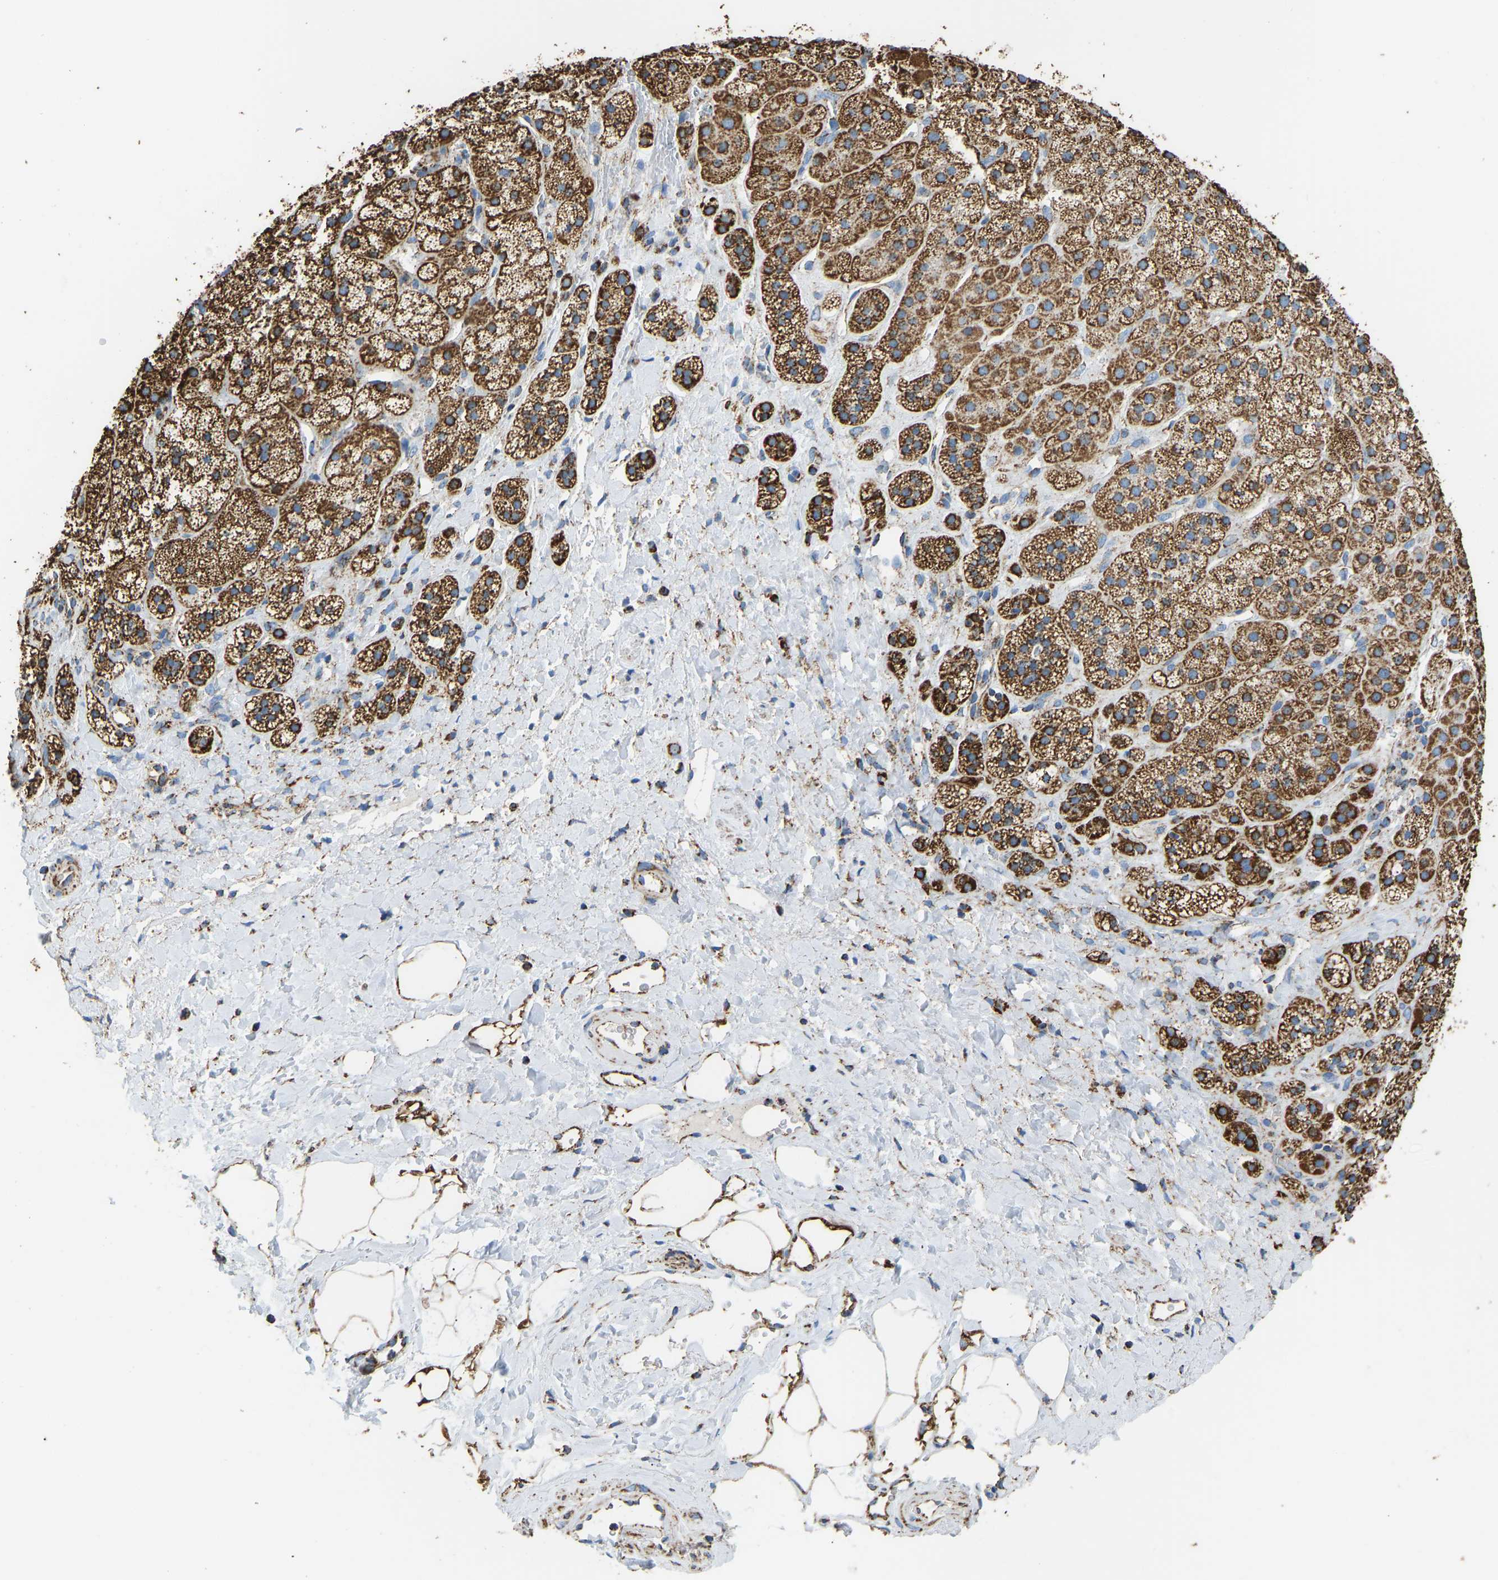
{"staining": {"intensity": "moderate", "quantity": ">75%", "location": "cytoplasmic/membranous"}, "tissue": "adrenal gland", "cell_type": "Glandular cells", "image_type": "normal", "snomed": [{"axis": "morphology", "description": "Normal tissue, NOS"}, {"axis": "topography", "description": "Adrenal gland"}], "caption": "Immunohistochemical staining of unremarkable human adrenal gland shows >75% levels of moderate cytoplasmic/membranous protein positivity in about >75% of glandular cells.", "gene": "IRX6", "patient": {"sex": "male", "age": 56}}